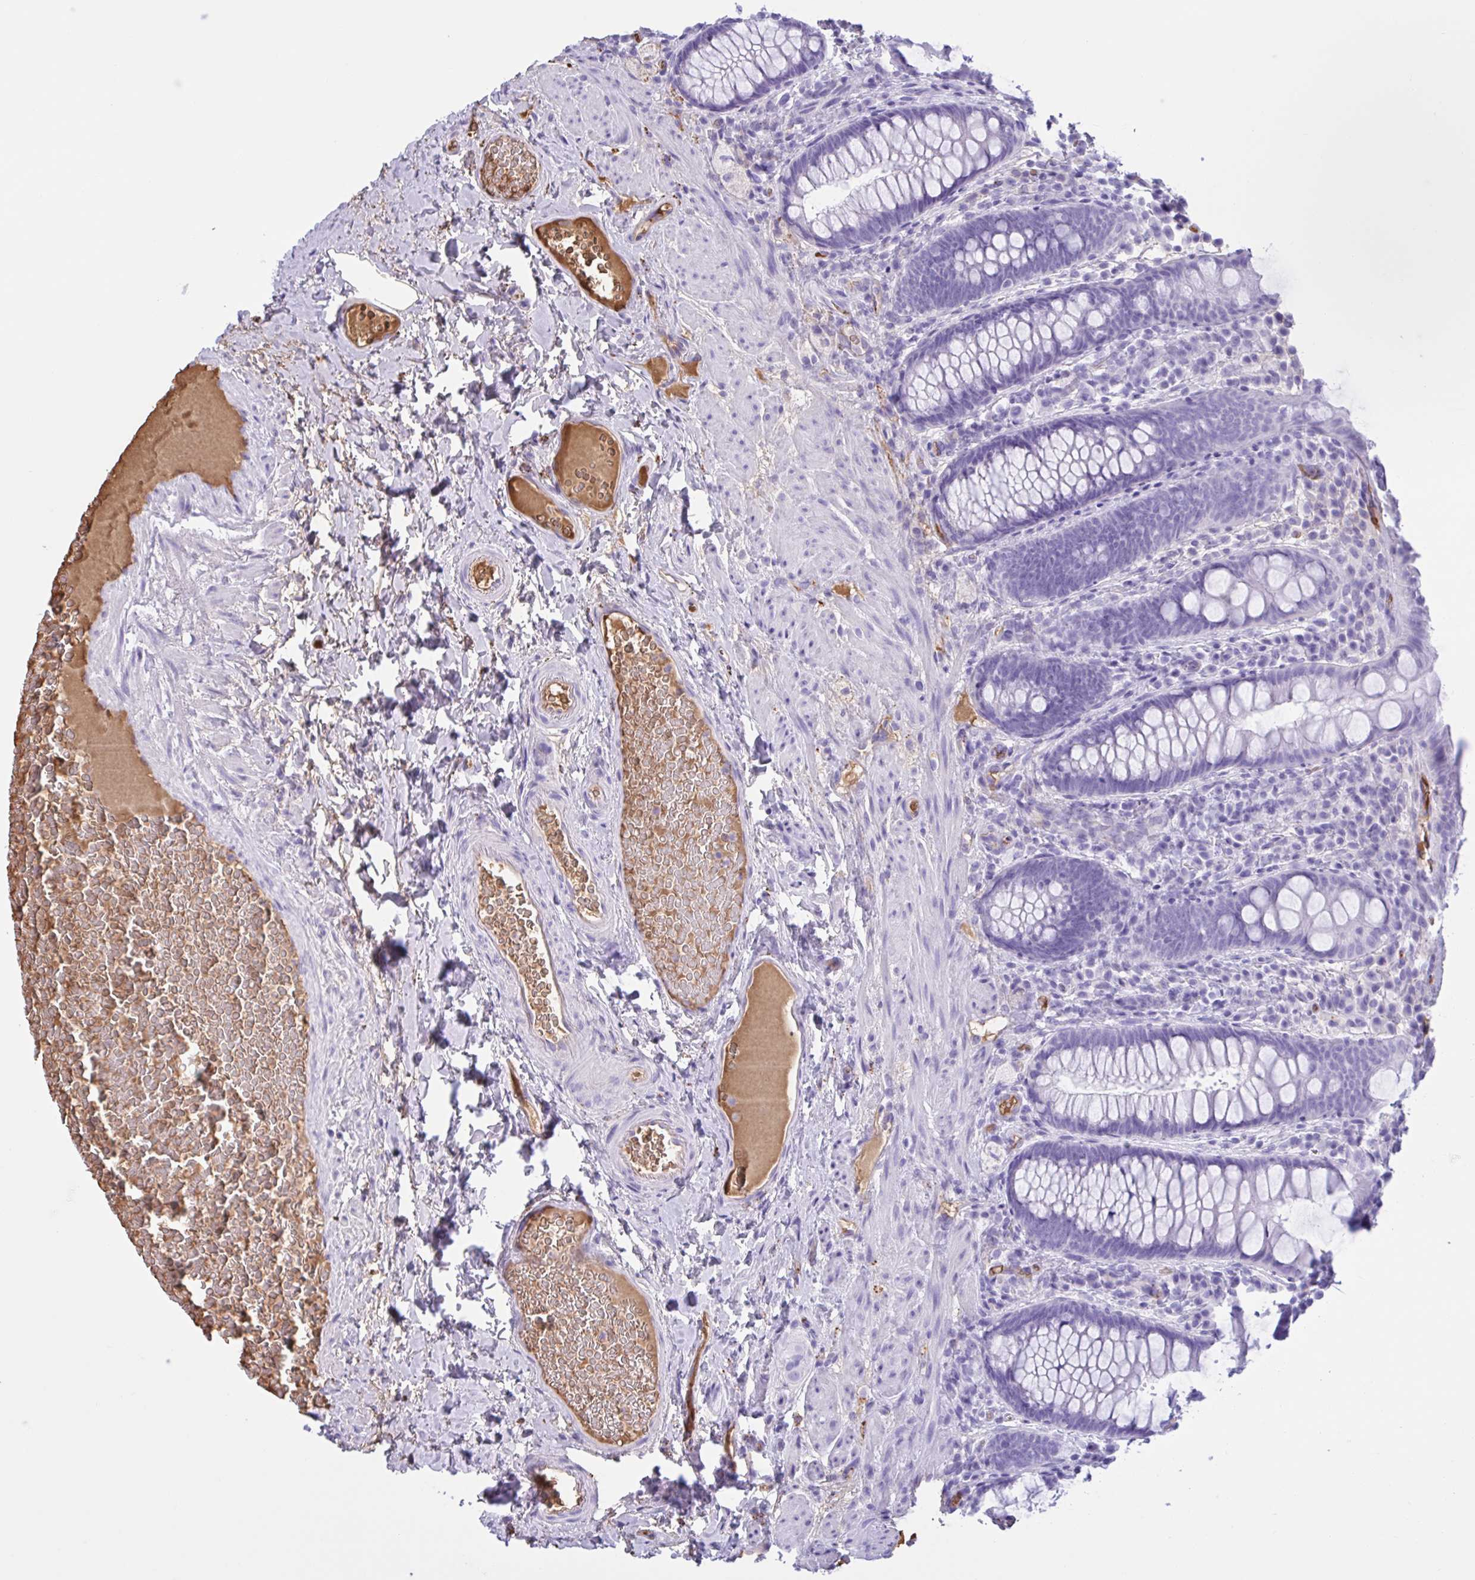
{"staining": {"intensity": "negative", "quantity": "none", "location": "none"}, "tissue": "rectum", "cell_type": "Glandular cells", "image_type": "normal", "snomed": [{"axis": "morphology", "description": "Normal tissue, NOS"}, {"axis": "topography", "description": "Rectum"}], "caption": "Immunohistochemistry (IHC) histopathology image of unremarkable rectum stained for a protein (brown), which displays no expression in glandular cells.", "gene": "LARGE2", "patient": {"sex": "female", "age": 69}}